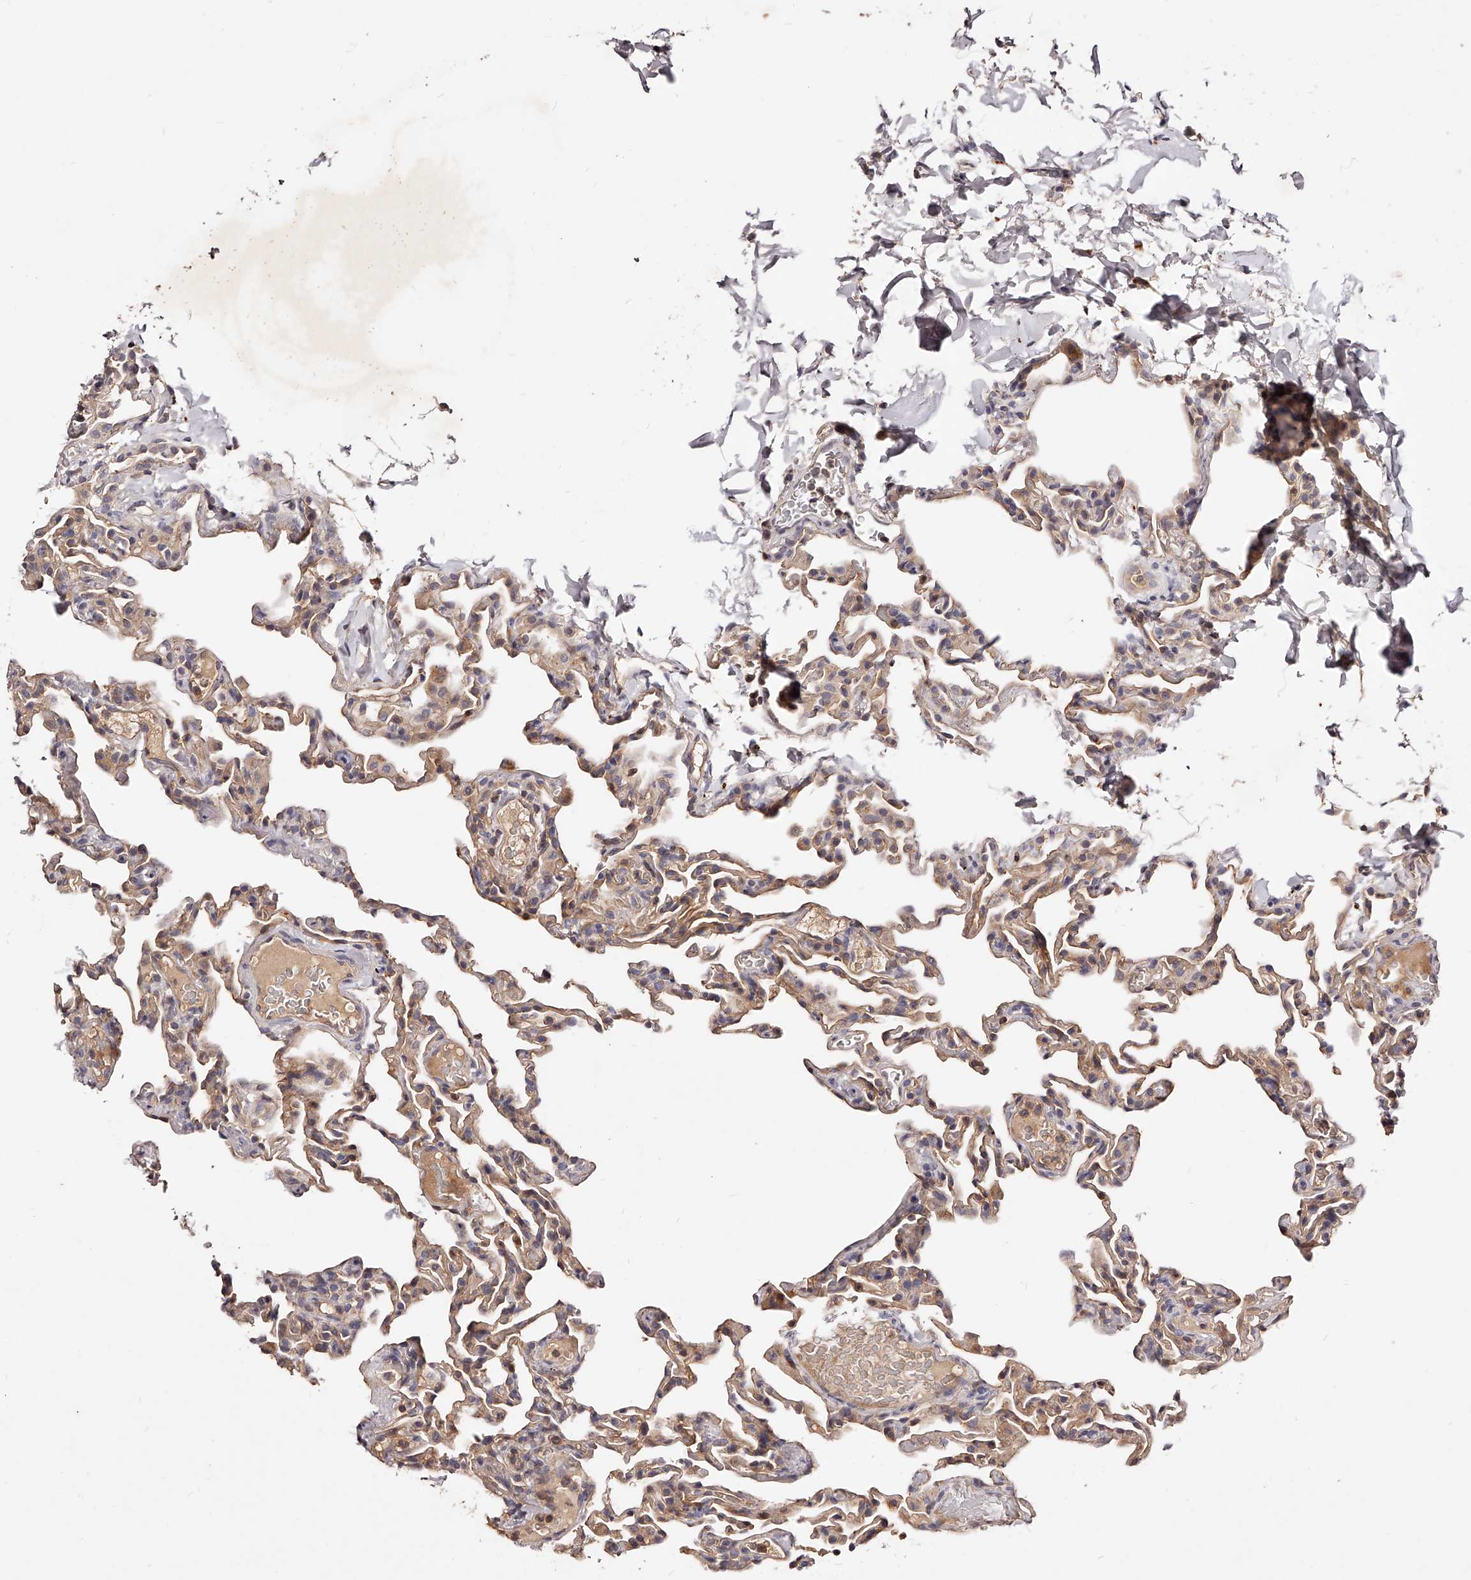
{"staining": {"intensity": "weak", "quantity": "25%-75%", "location": "cytoplasmic/membranous"}, "tissue": "lung", "cell_type": "Alveolar cells", "image_type": "normal", "snomed": [{"axis": "morphology", "description": "Normal tissue, NOS"}, {"axis": "topography", "description": "Lung"}], "caption": "Immunohistochemistry (IHC) photomicrograph of unremarkable lung: lung stained using immunohistochemistry (IHC) displays low levels of weak protein expression localized specifically in the cytoplasmic/membranous of alveolar cells, appearing as a cytoplasmic/membranous brown color.", "gene": "PHACTR1", "patient": {"sex": "male", "age": 20}}